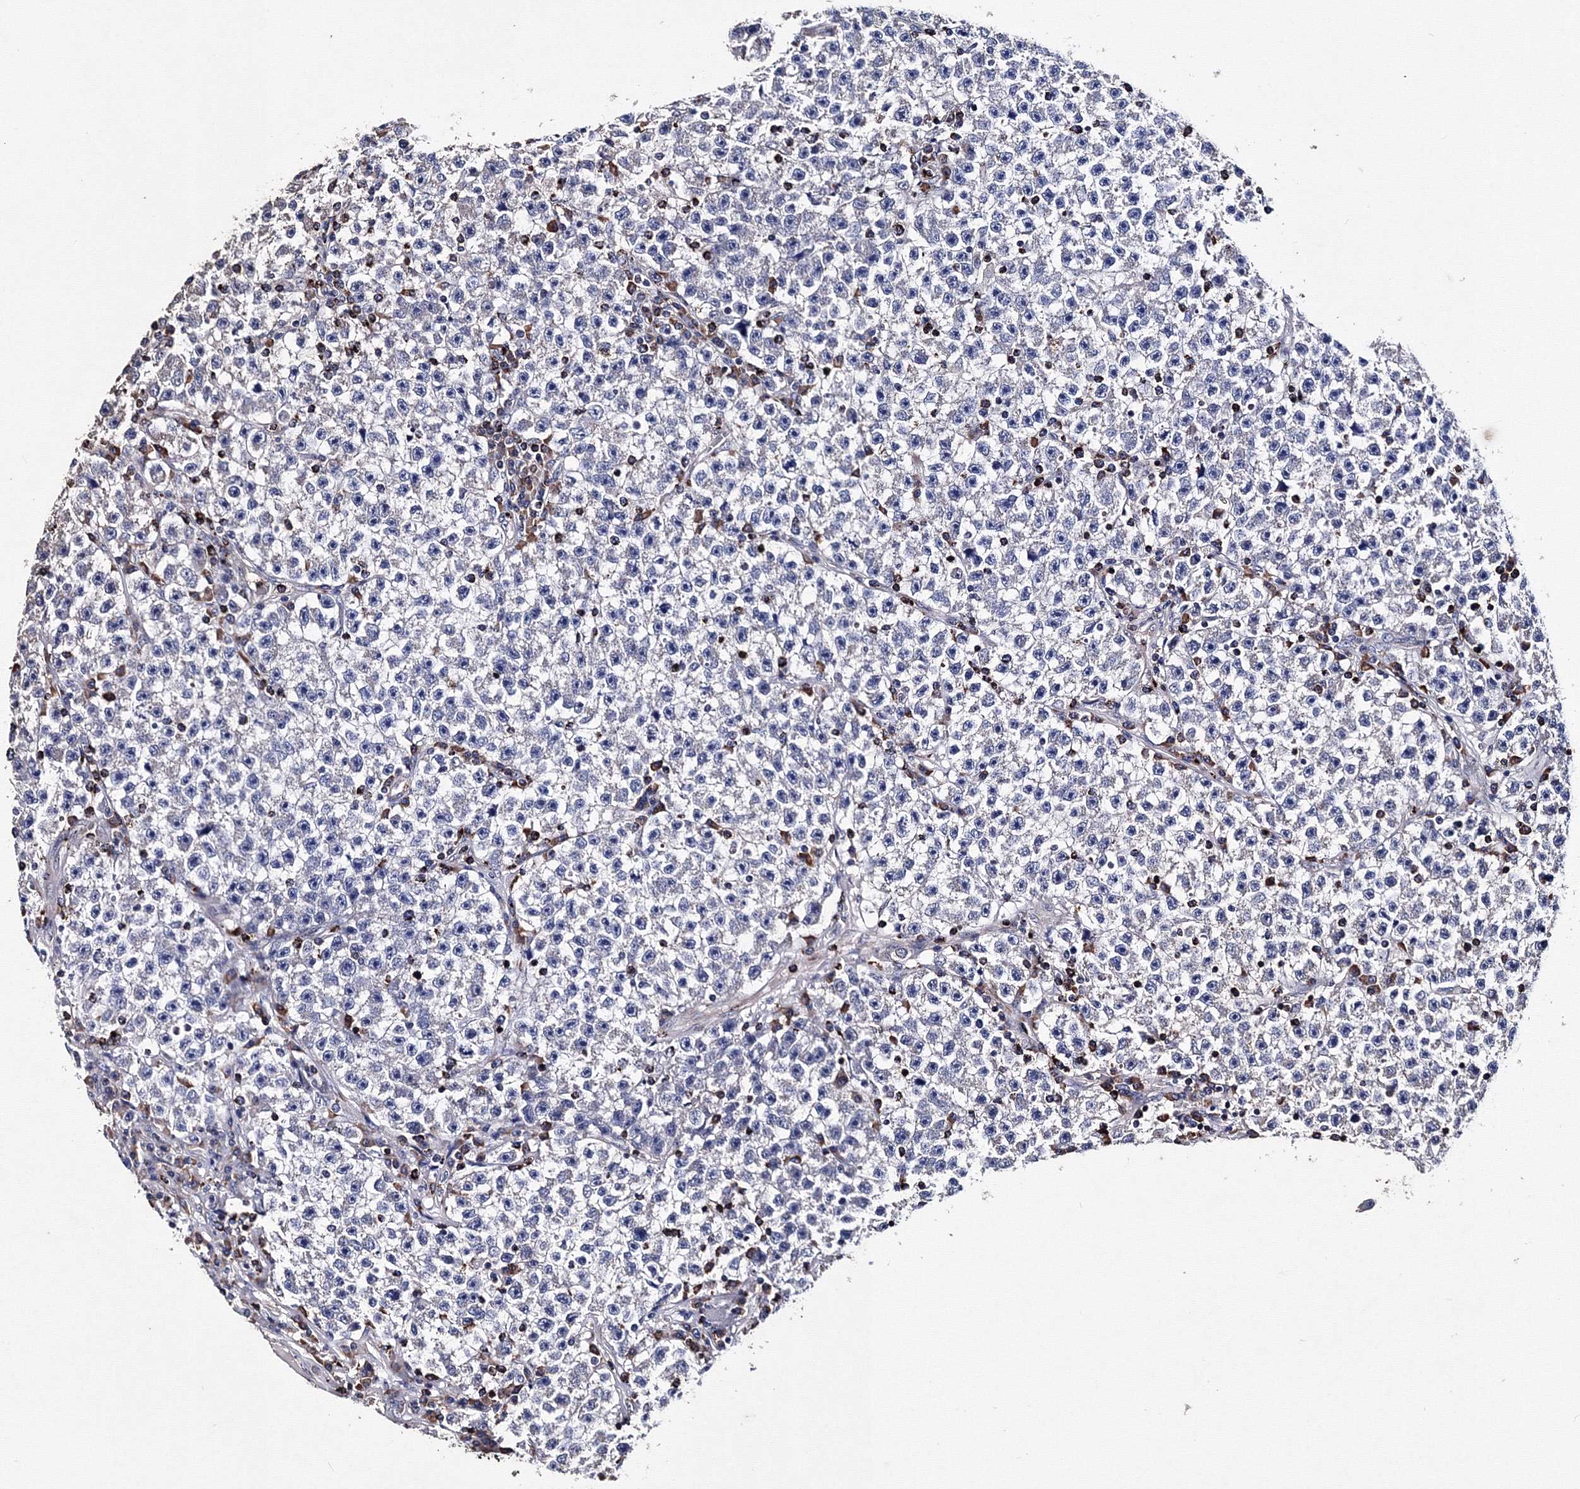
{"staining": {"intensity": "negative", "quantity": "none", "location": "none"}, "tissue": "testis cancer", "cell_type": "Tumor cells", "image_type": "cancer", "snomed": [{"axis": "morphology", "description": "Seminoma, NOS"}, {"axis": "topography", "description": "Testis"}], "caption": "Immunohistochemistry (IHC) image of human testis seminoma stained for a protein (brown), which exhibits no staining in tumor cells.", "gene": "PHYKPL", "patient": {"sex": "male", "age": 22}}